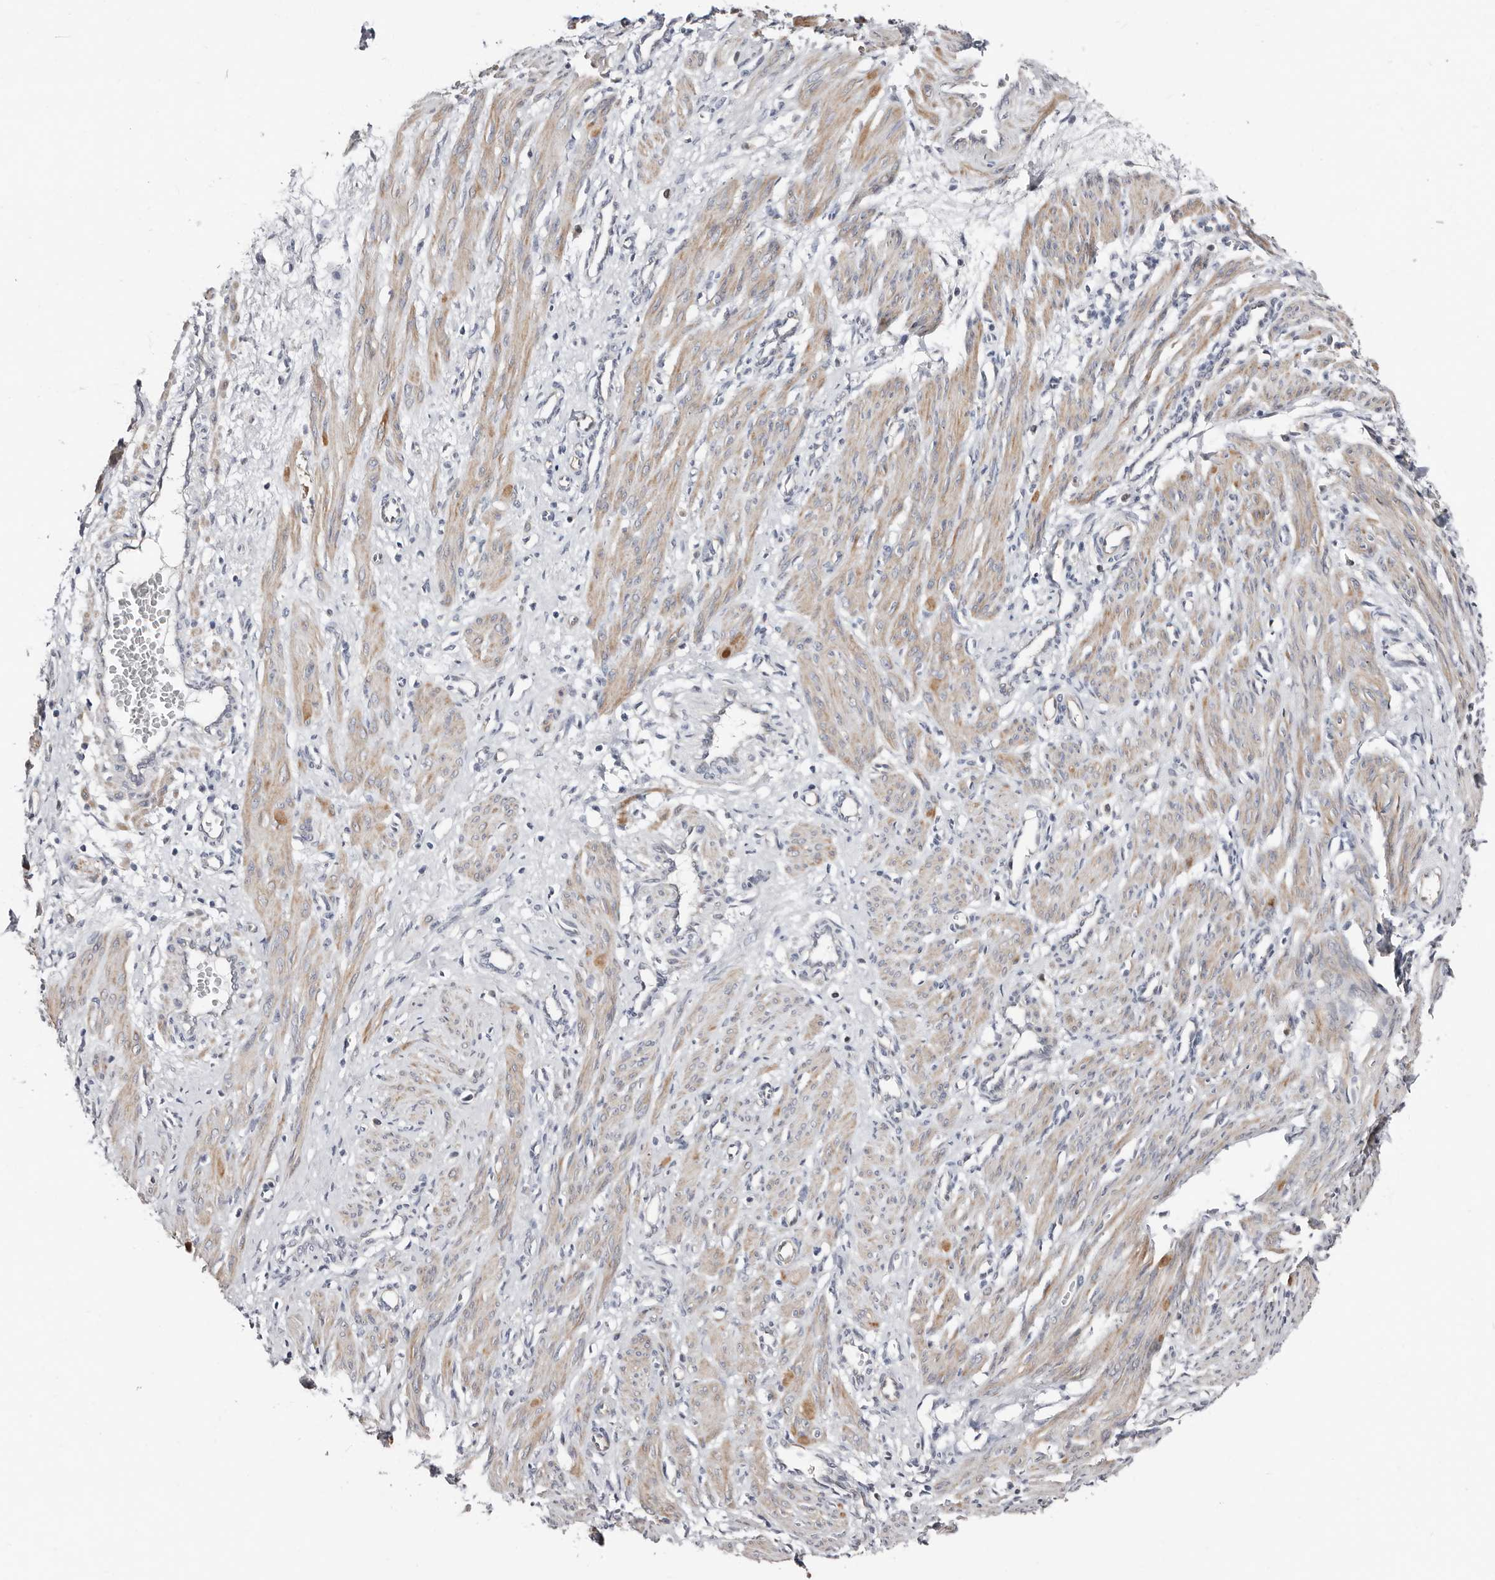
{"staining": {"intensity": "weak", "quantity": "25%-75%", "location": "cytoplasmic/membranous"}, "tissue": "smooth muscle", "cell_type": "Smooth muscle cells", "image_type": "normal", "snomed": [{"axis": "morphology", "description": "Normal tissue, NOS"}, {"axis": "topography", "description": "Endometrium"}], "caption": "Brown immunohistochemical staining in benign smooth muscle demonstrates weak cytoplasmic/membranous positivity in approximately 25%-75% of smooth muscle cells.", "gene": "ASRGL1", "patient": {"sex": "female", "age": 33}}